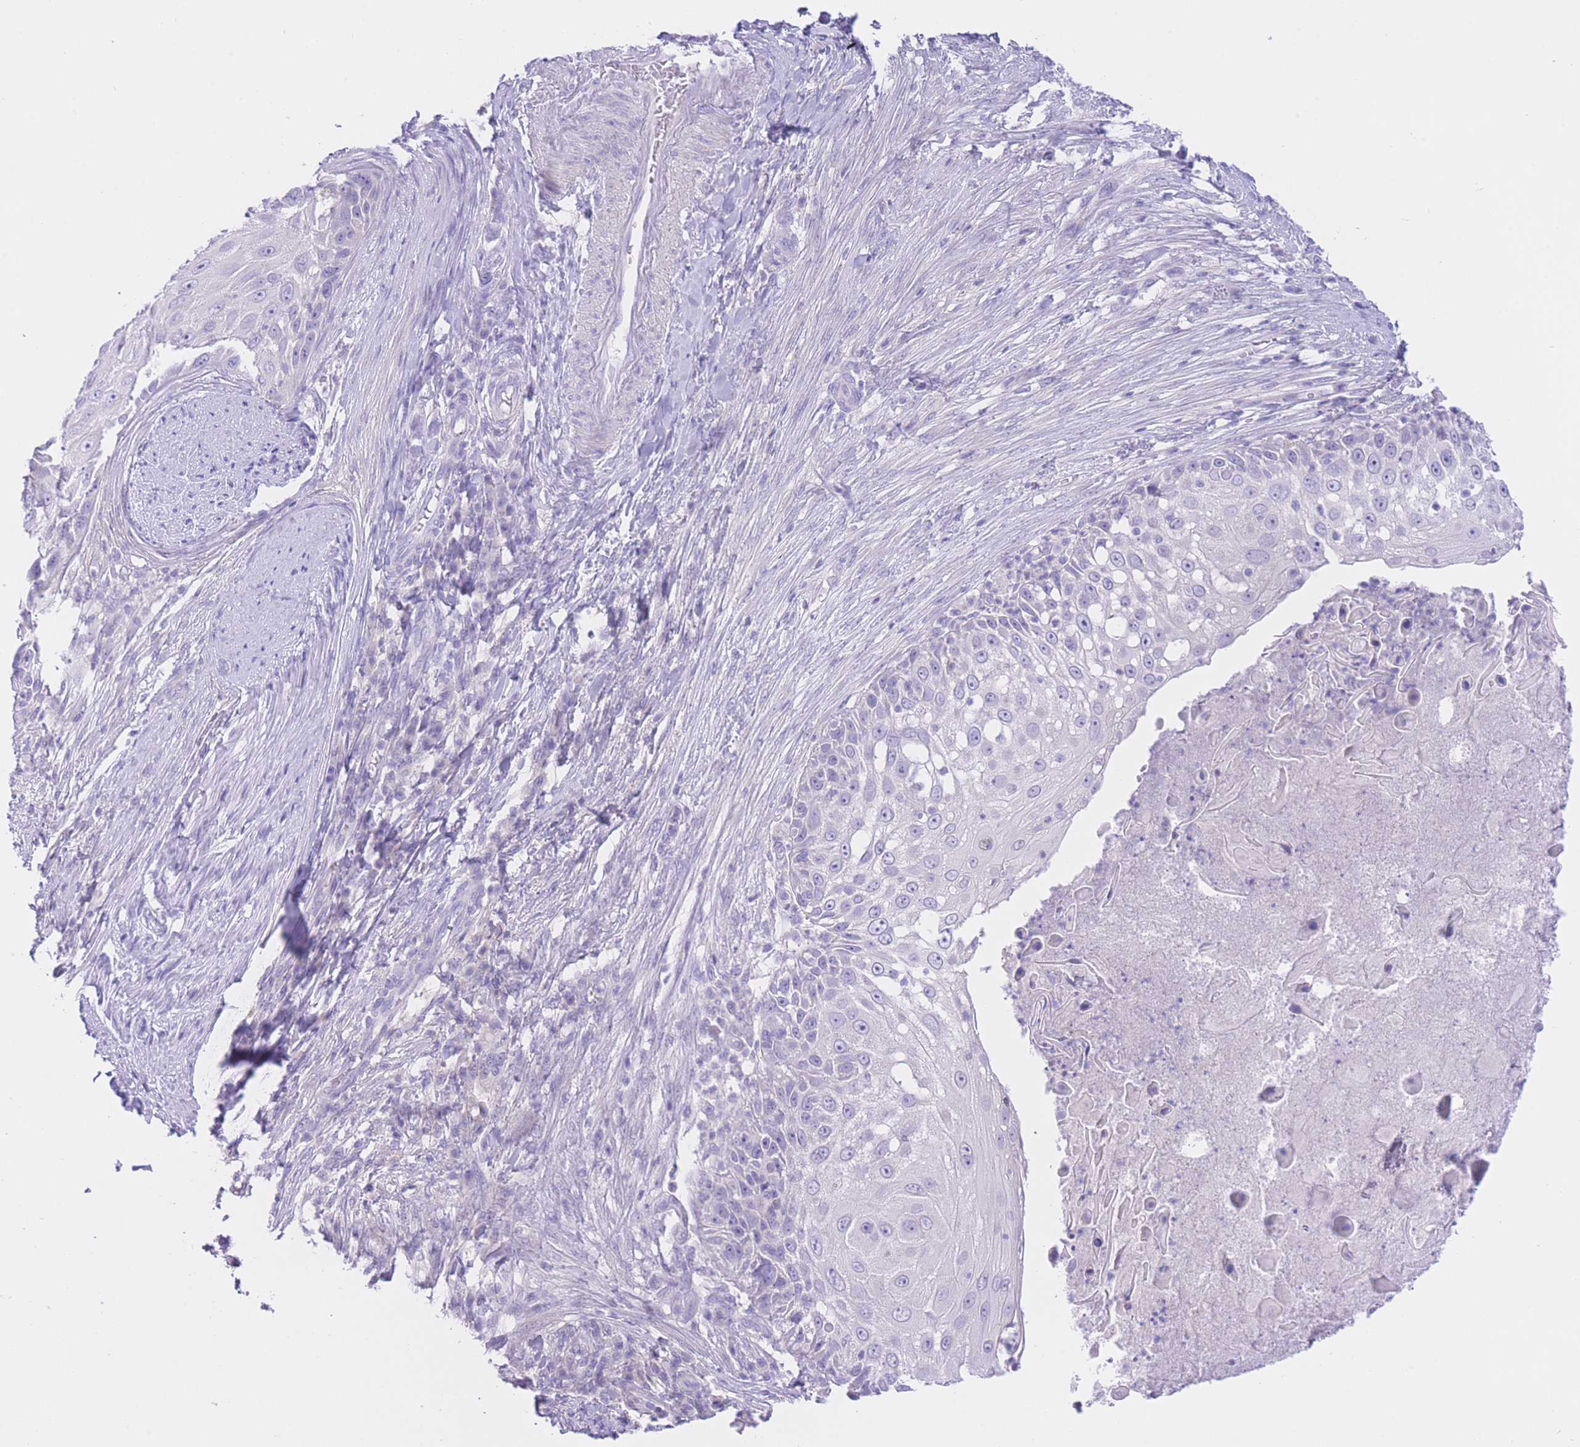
{"staining": {"intensity": "negative", "quantity": "none", "location": "none"}, "tissue": "skin cancer", "cell_type": "Tumor cells", "image_type": "cancer", "snomed": [{"axis": "morphology", "description": "Squamous cell carcinoma, NOS"}, {"axis": "topography", "description": "Skin"}], "caption": "A histopathology image of human skin squamous cell carcinoma is negative for staining in tumor cells. (Immunohistochemistry, brightfield microscopy, high magnification).", "gene": "ZNF212", "patient": {"sex": "female", "age": 44}}